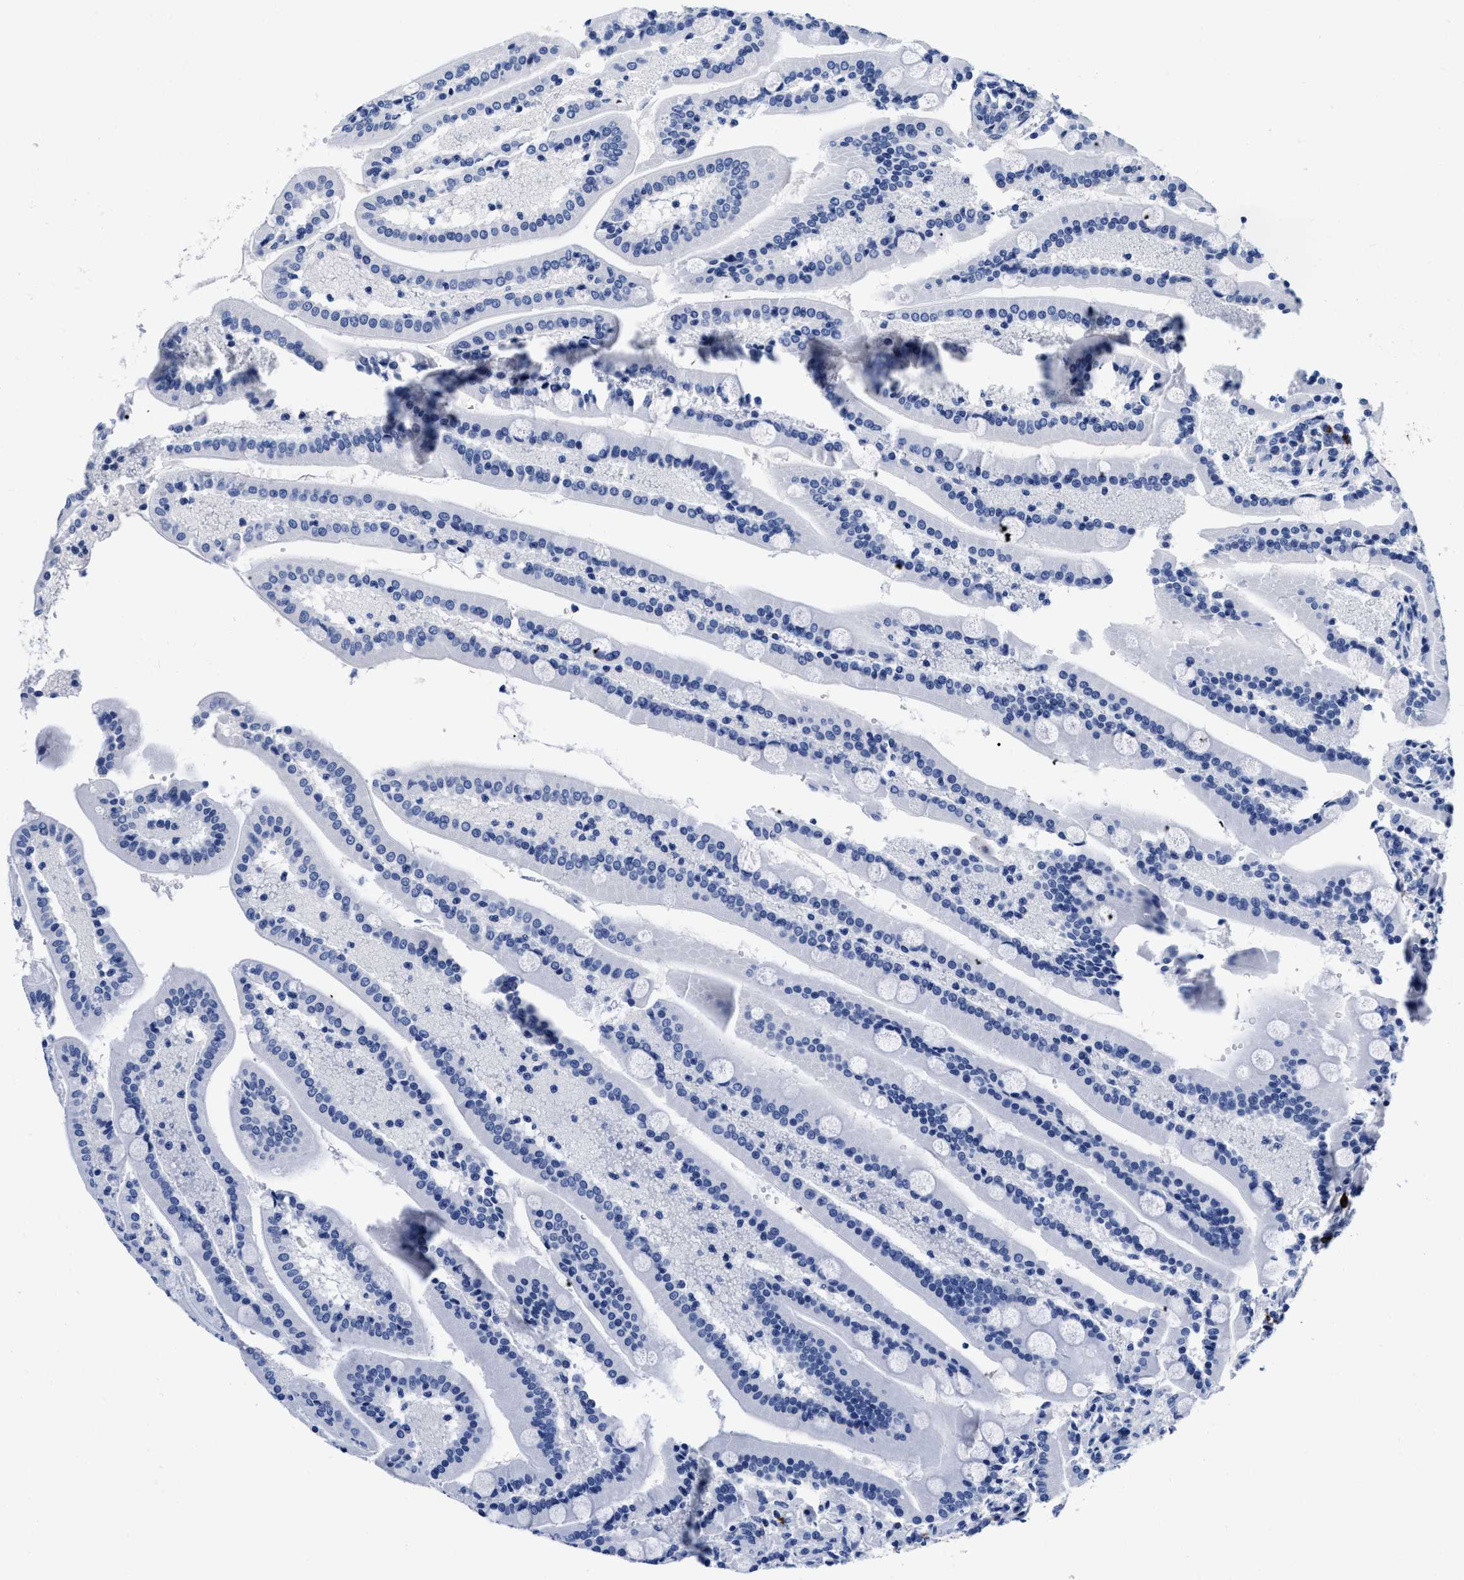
{"staining": {"intensity": "negative", "quantity": "none", "location": "none"}, "tissue": "duodenum", "cell_type": "Glandular cells", "image_type": "normal", "snomed": [{"axis": "morphology", "description": "Normal tissue, NOS"}, {"axis": "topography", "description": "Duodenum"}], "caption": "Immunohistochemical staining of benign duodenum displays no significant expression in glandular cells.", "gene": "CER1", "patient": {"sex": "male", "age": 54}}